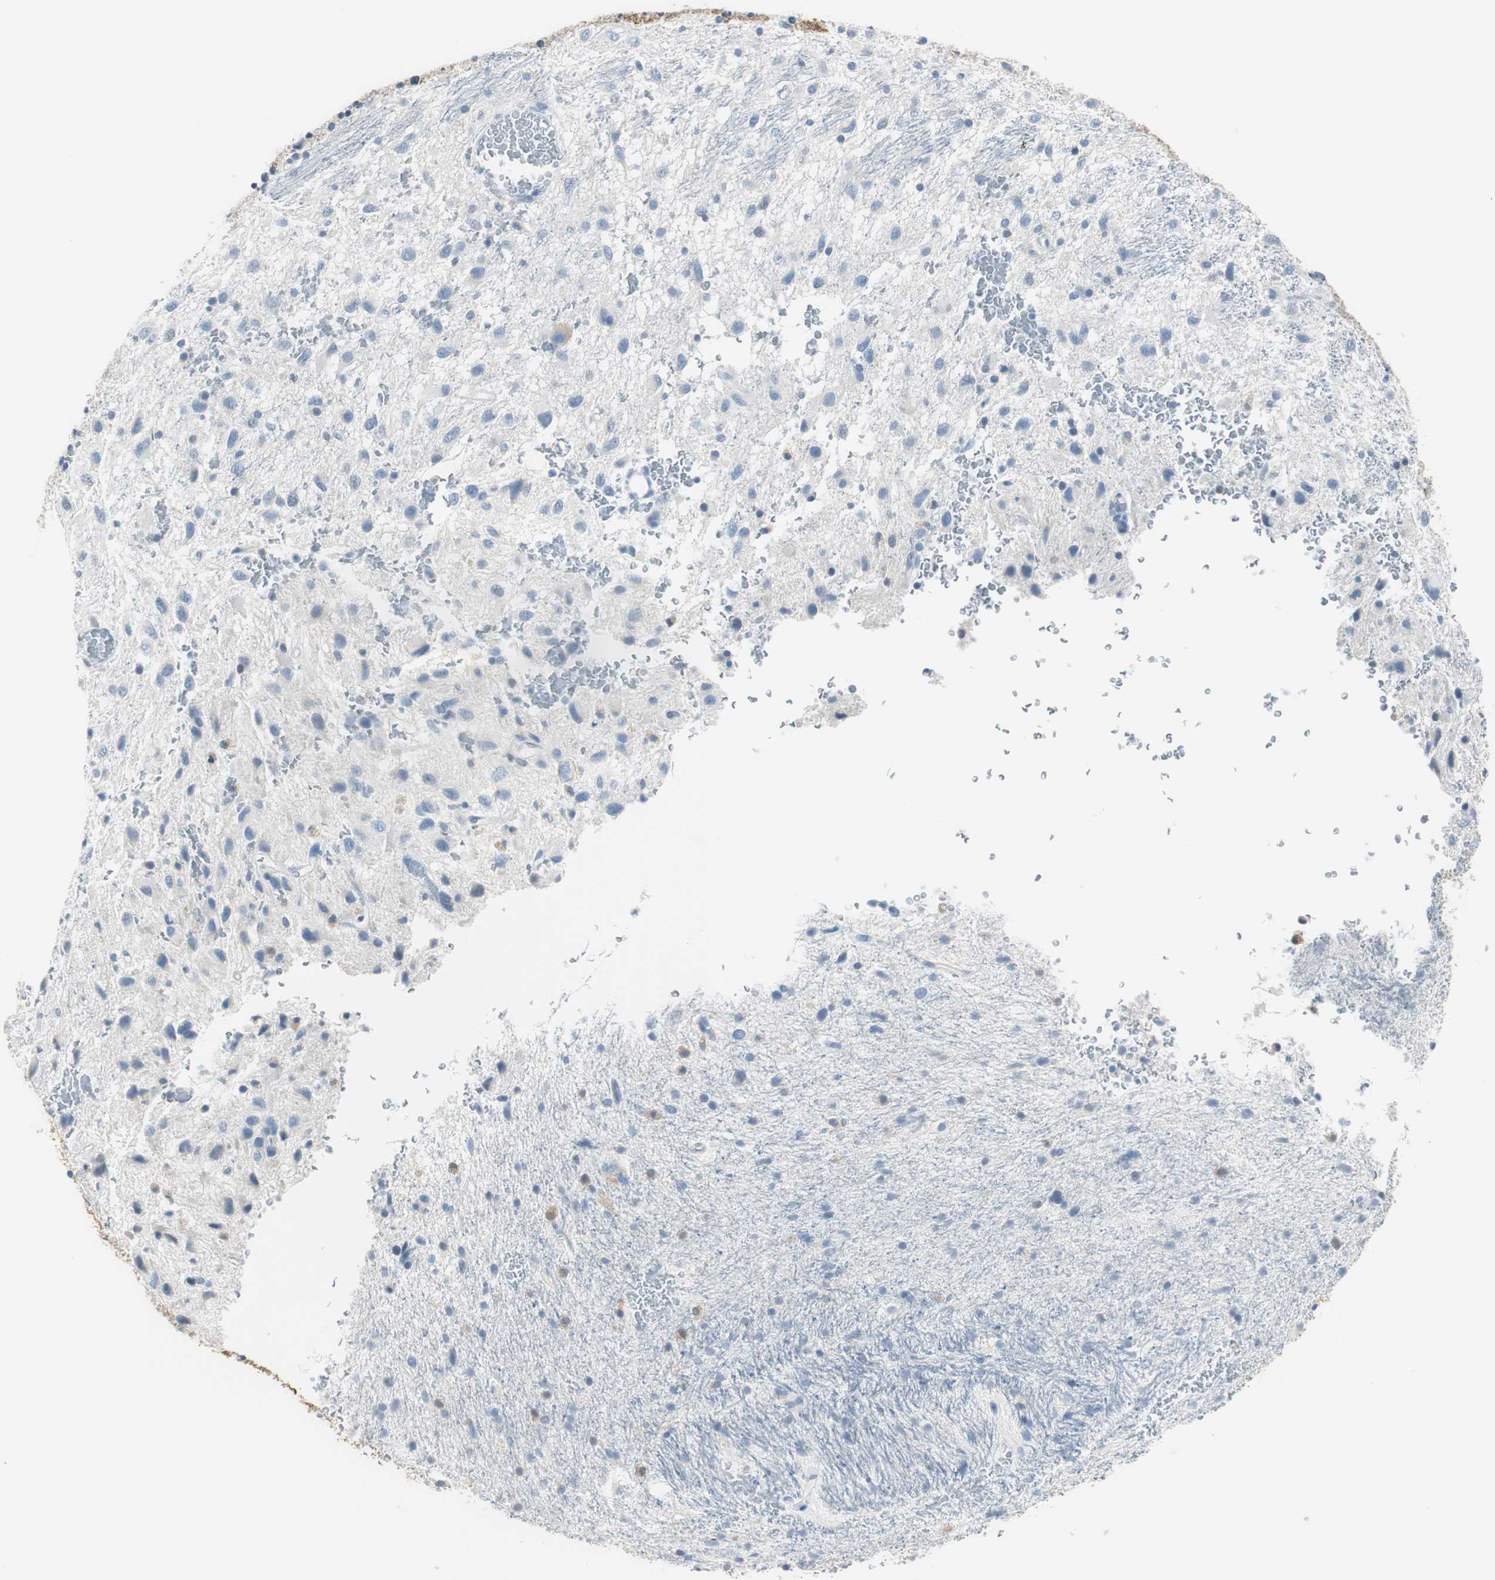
{"staining": {"intensity": "negative", "quantity": "none", "location": "none"}, "tissue": "glioma", "cell_type": "Tumor cells", "image_type": "cancer", "snomed": [{"axis": "morphology", "description": "Glioma, malignant, Low grade"}, {"axis": "topography", "description": "Brain"}], "caption": "Tumor cells are negative for brown protein staining in malignant glioma (low-grade).", "gene": "FBP1", "patient": {"sex": "male", "age": 77}}